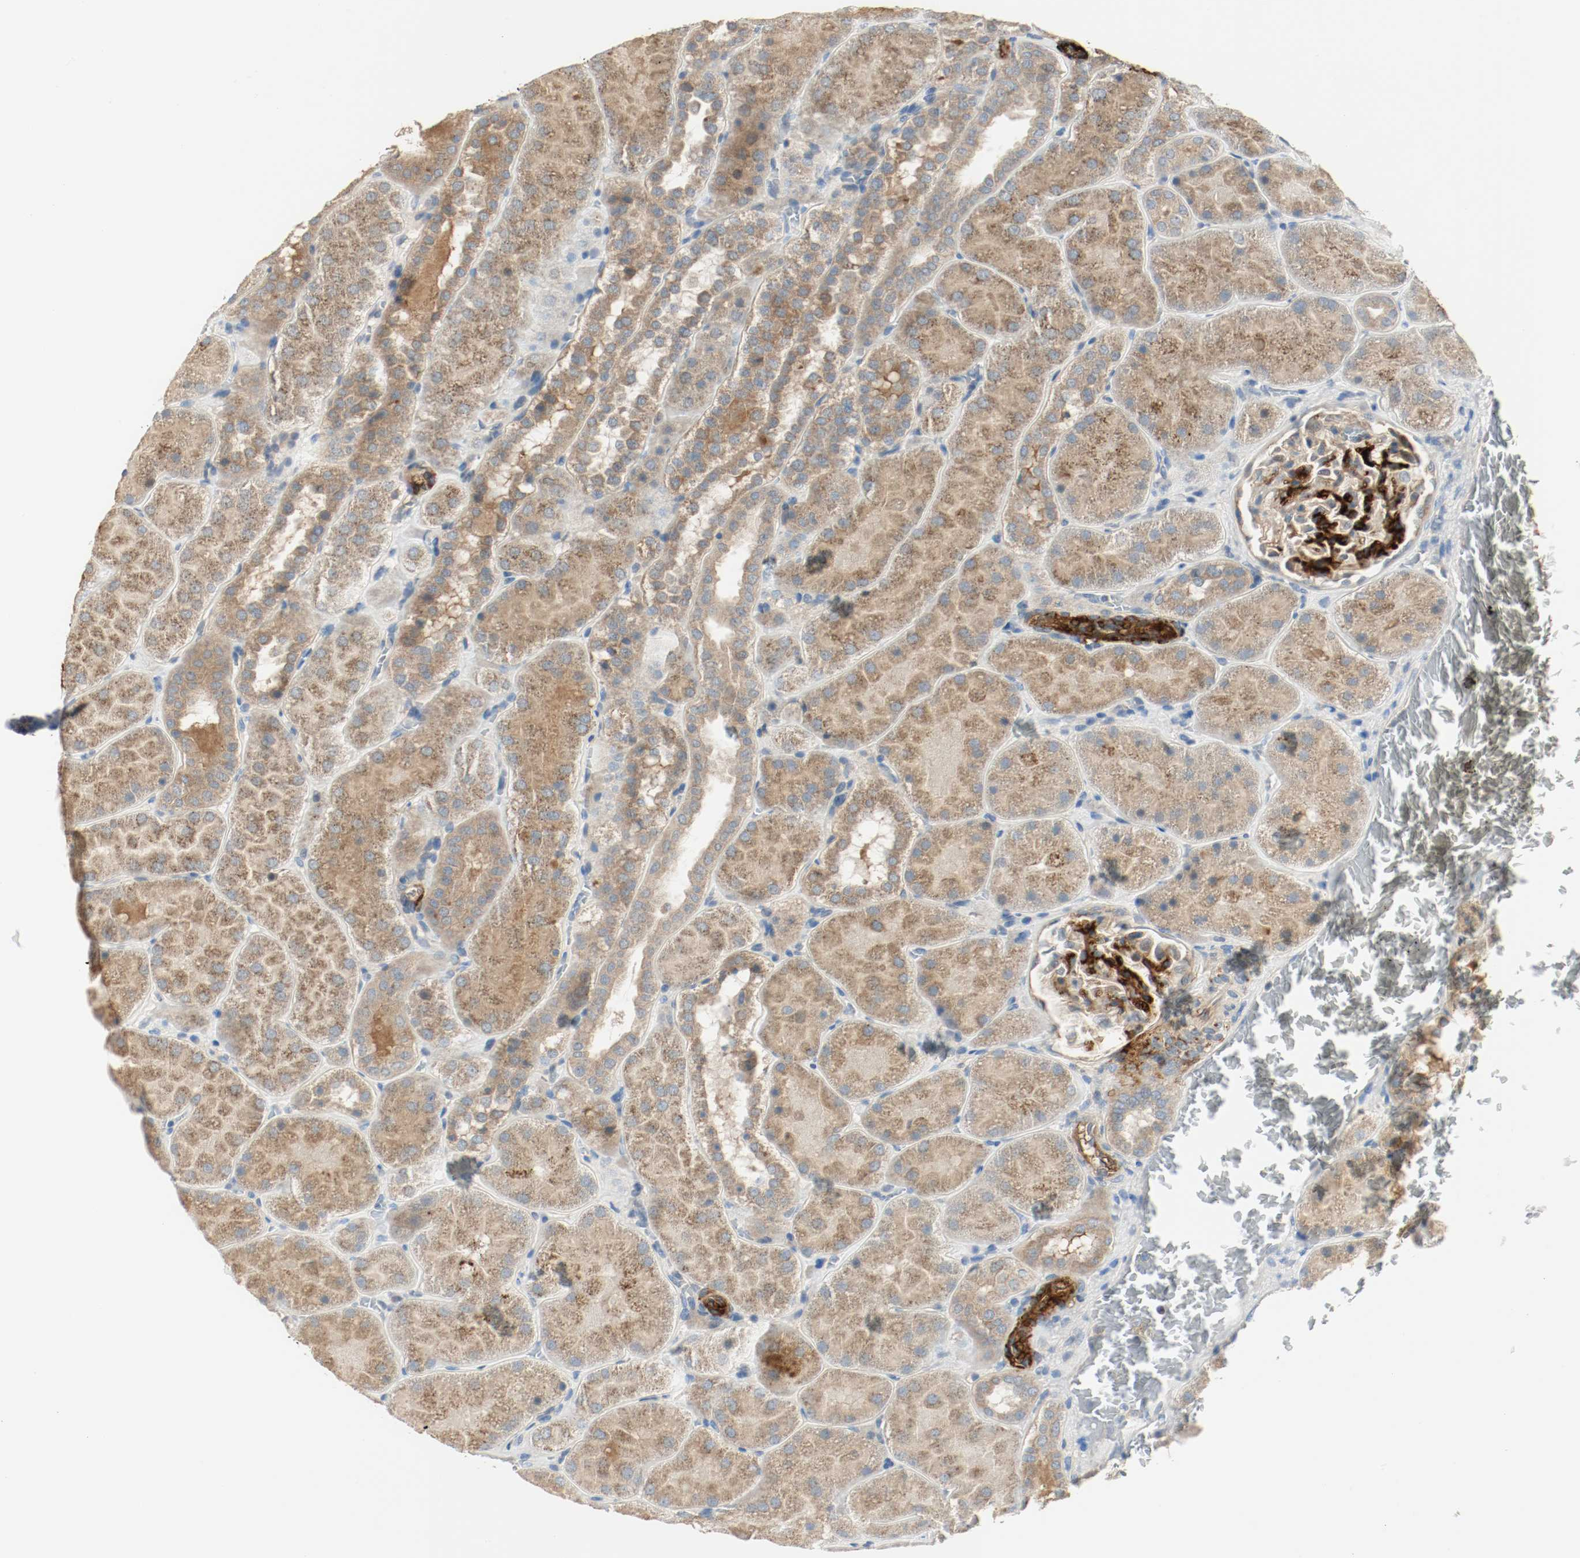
{"staining": {"intensity": "strong", "quantity": "25%-75%", "location": "cytoplasmic/membranous"}, "tissue": "kidney", "cell_type": "Cells in glomeruli", "image_type": "normal", "snomed": [{"axis": "morphology", "description": "Normal tissue, NOS"}, {"axis": "topography", "description": "Kidney"}], "caption": "Protein staining of benign kidney demonstrates strong cytoplasmic/membranous expression in approximately 25%-75% of cells in glomeruli.", "gene": "MELTF", "patient": {"sex": "male", "age": 28}}